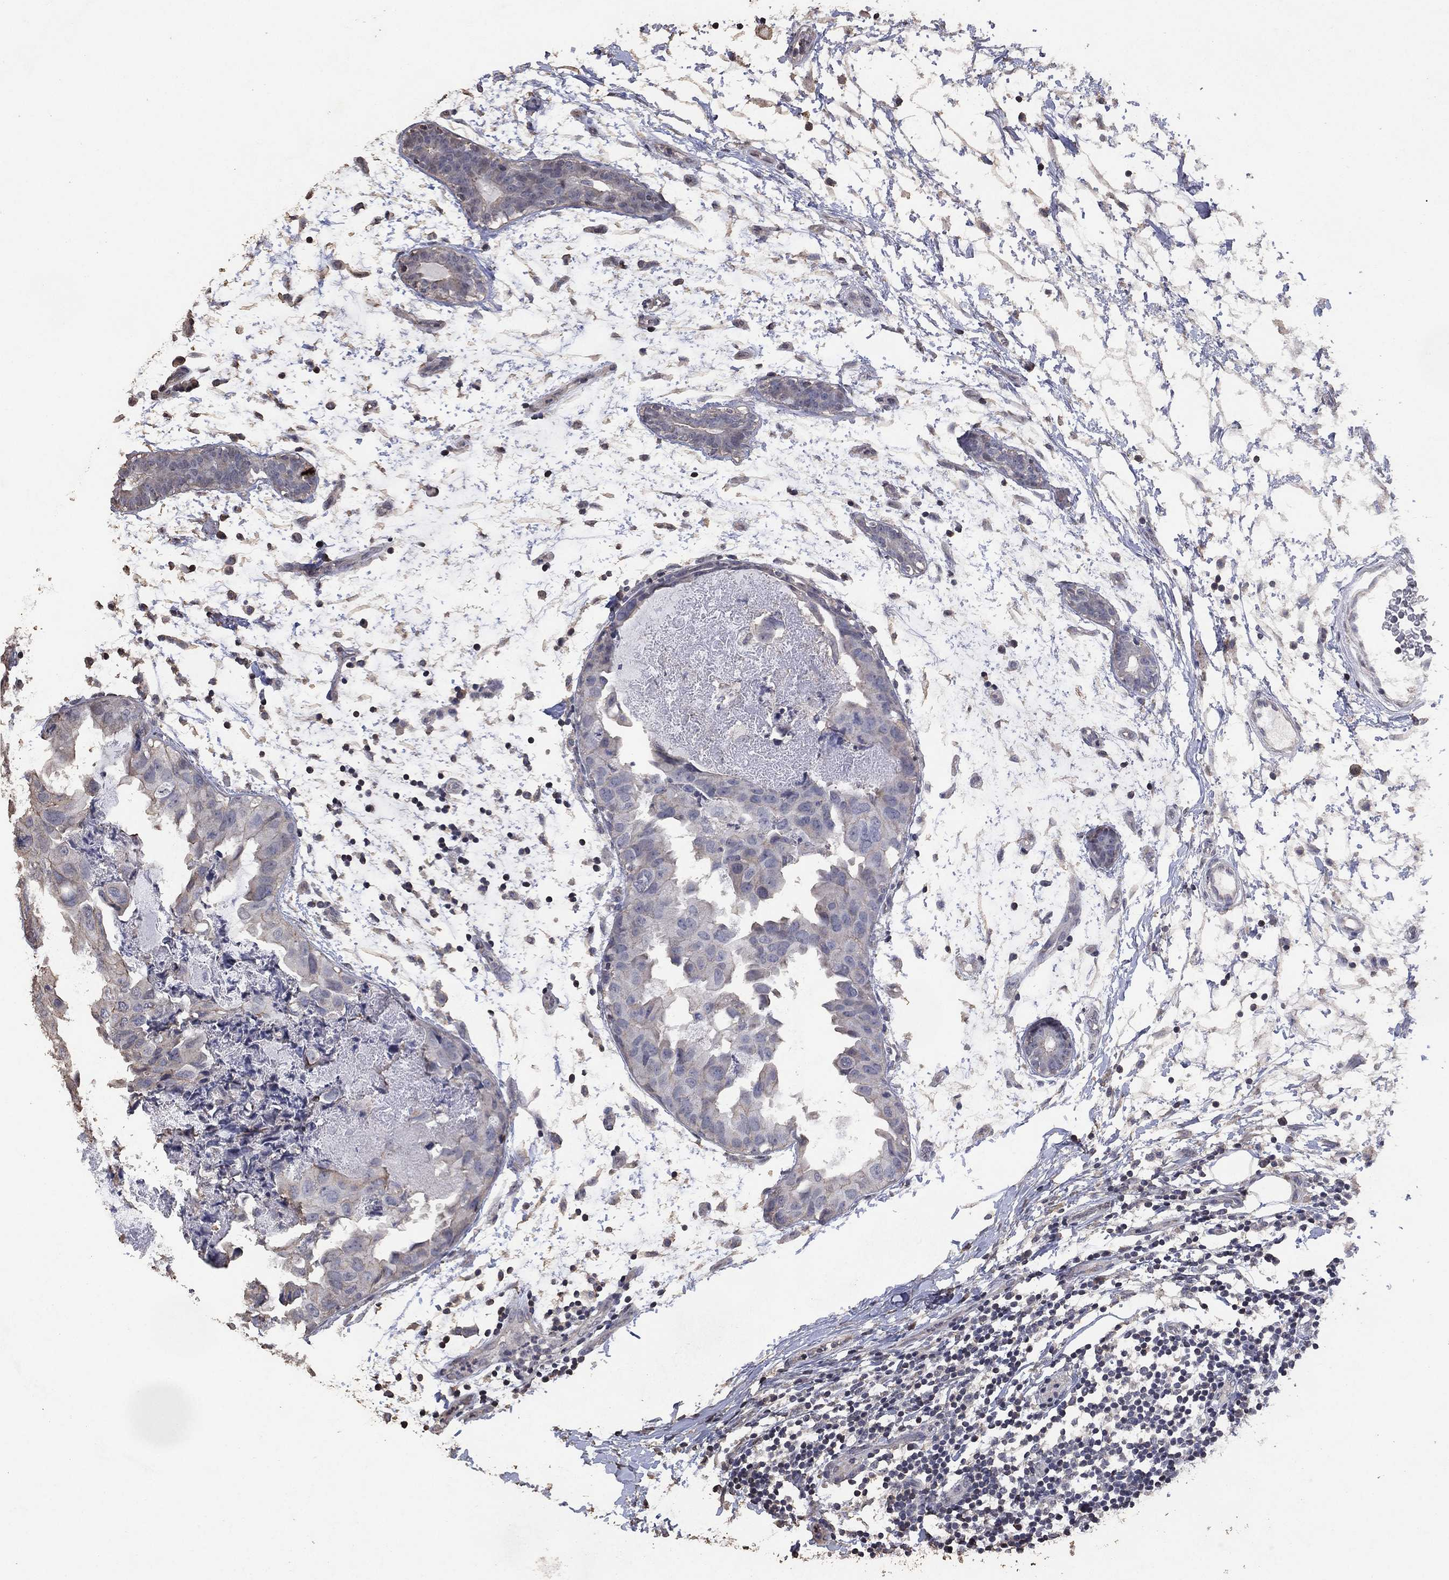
{"staining": {"intensity": "negative", "quantity": "none", "location": "none"}, "tissue": "breast cancer", "cell_type": "Tumor cells", "image_type": "cancer", "snomed": [{"axis": "morphology", "description": "Normal tissue, NOS"}, {"axis": "morphology", "description": "Duct carcinoma"}, {"axis": "topography", "description": "Breast"}], "caption": "Tumor cells are negative for brown protein staining in breast infiltrating ductal carcinoma. Brightfield microscopy of IHC stained with DAB (3,3'-diaminobenzidine) (brown) and hematoxylin (blue), captured at high magnification.", "gene": "ADPRHL1", "patient": {"sex": "female", "age": 40}}